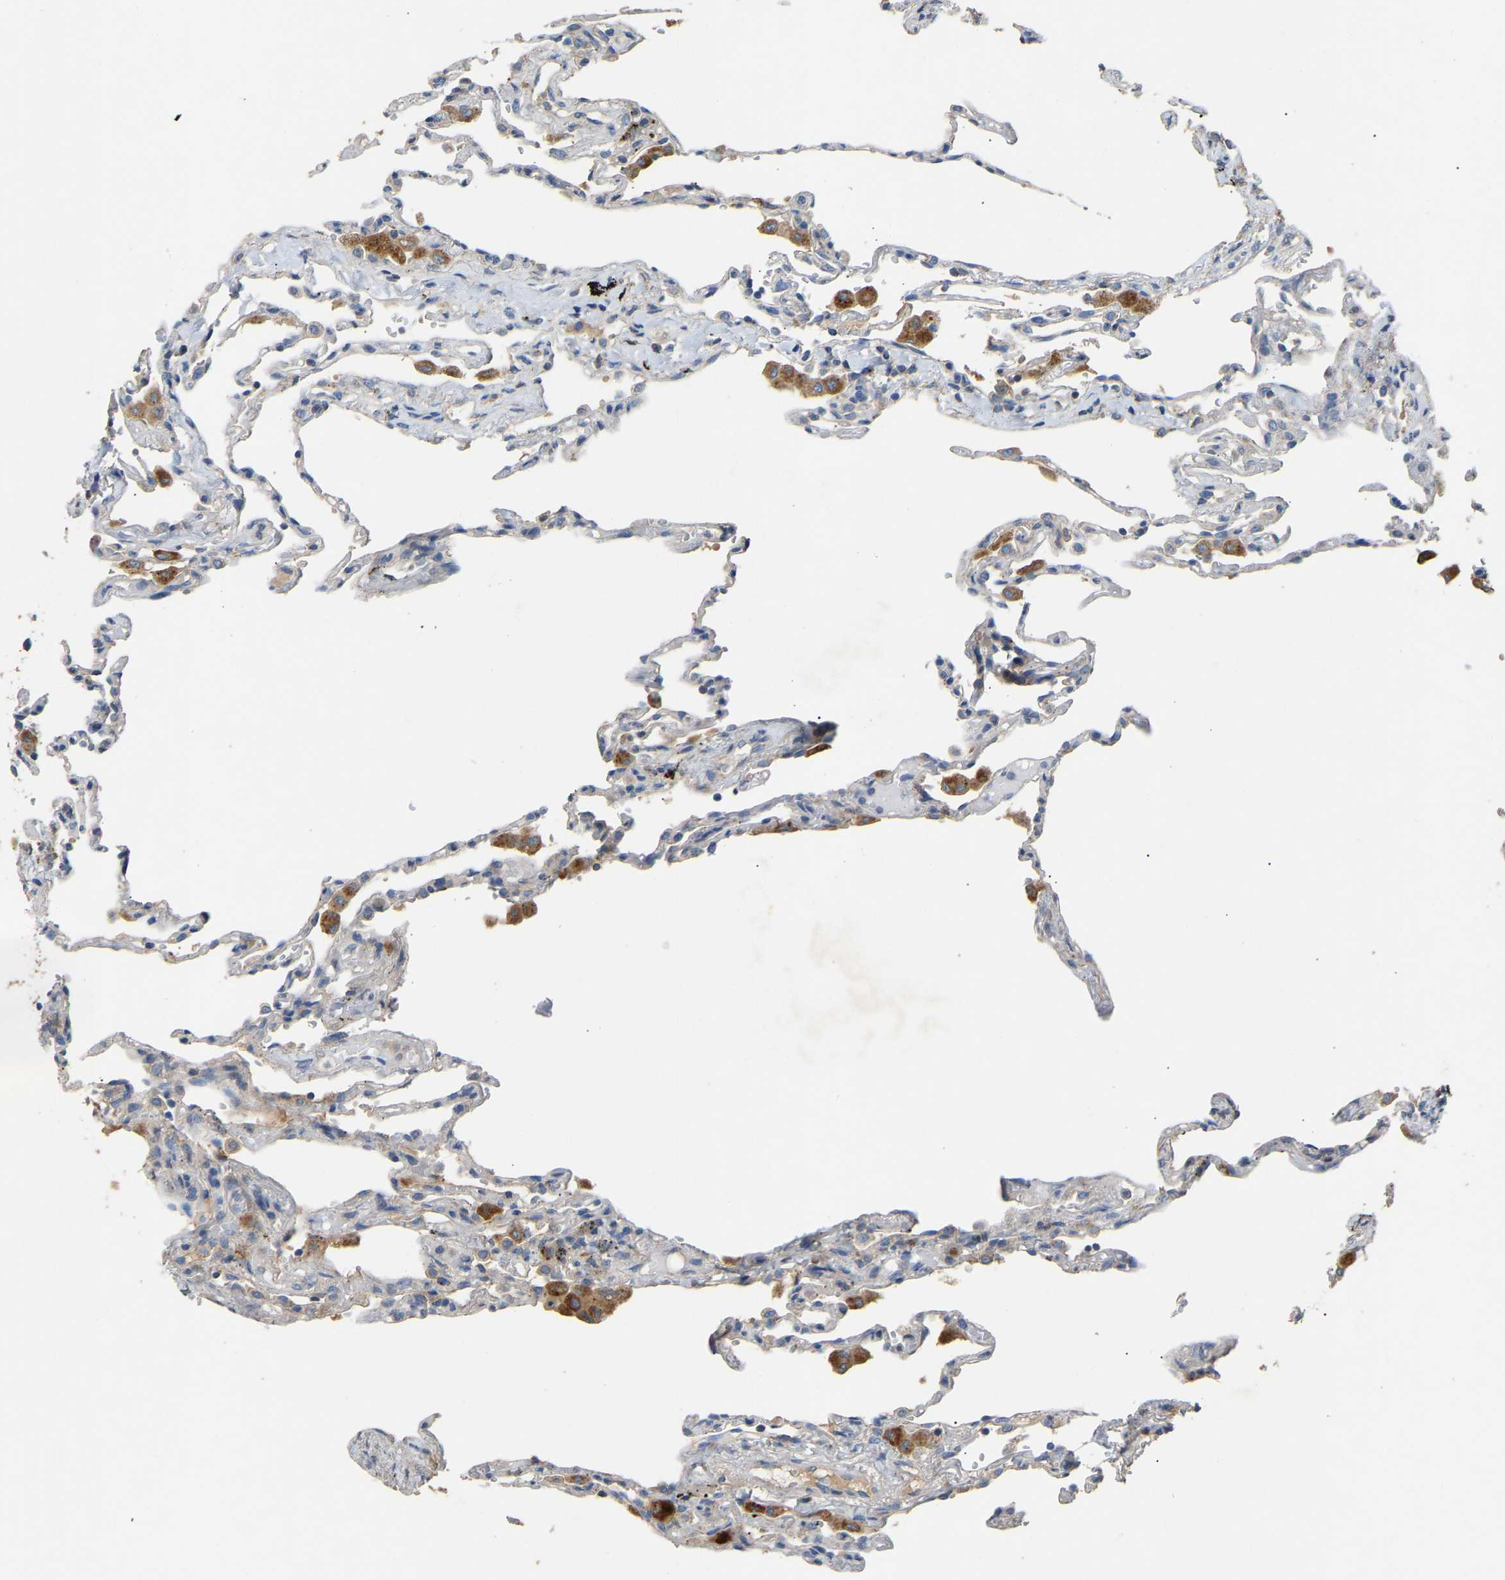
{"staining": {"intensity": "weak", "quantity": "<25%", "location": "cytoplasmic/membranous"}, "tissue": "lung", "cell_type": "Alveolar cells", "image_type": "normal", "snomed": [{"axis": "morphology", "description": "Normal tissue, NOS"}, {"axis": "topography", "description": "Lung"}], "caption": "IHC photomicrograph of benign lung stained for a protein (brown), which exhibits no staining in alveolar cells. (Immunohistochemistry, brightfield microscopy, high magnification).", "gene": "RGP1", "patient": {"sex": "male", "age": 59}}